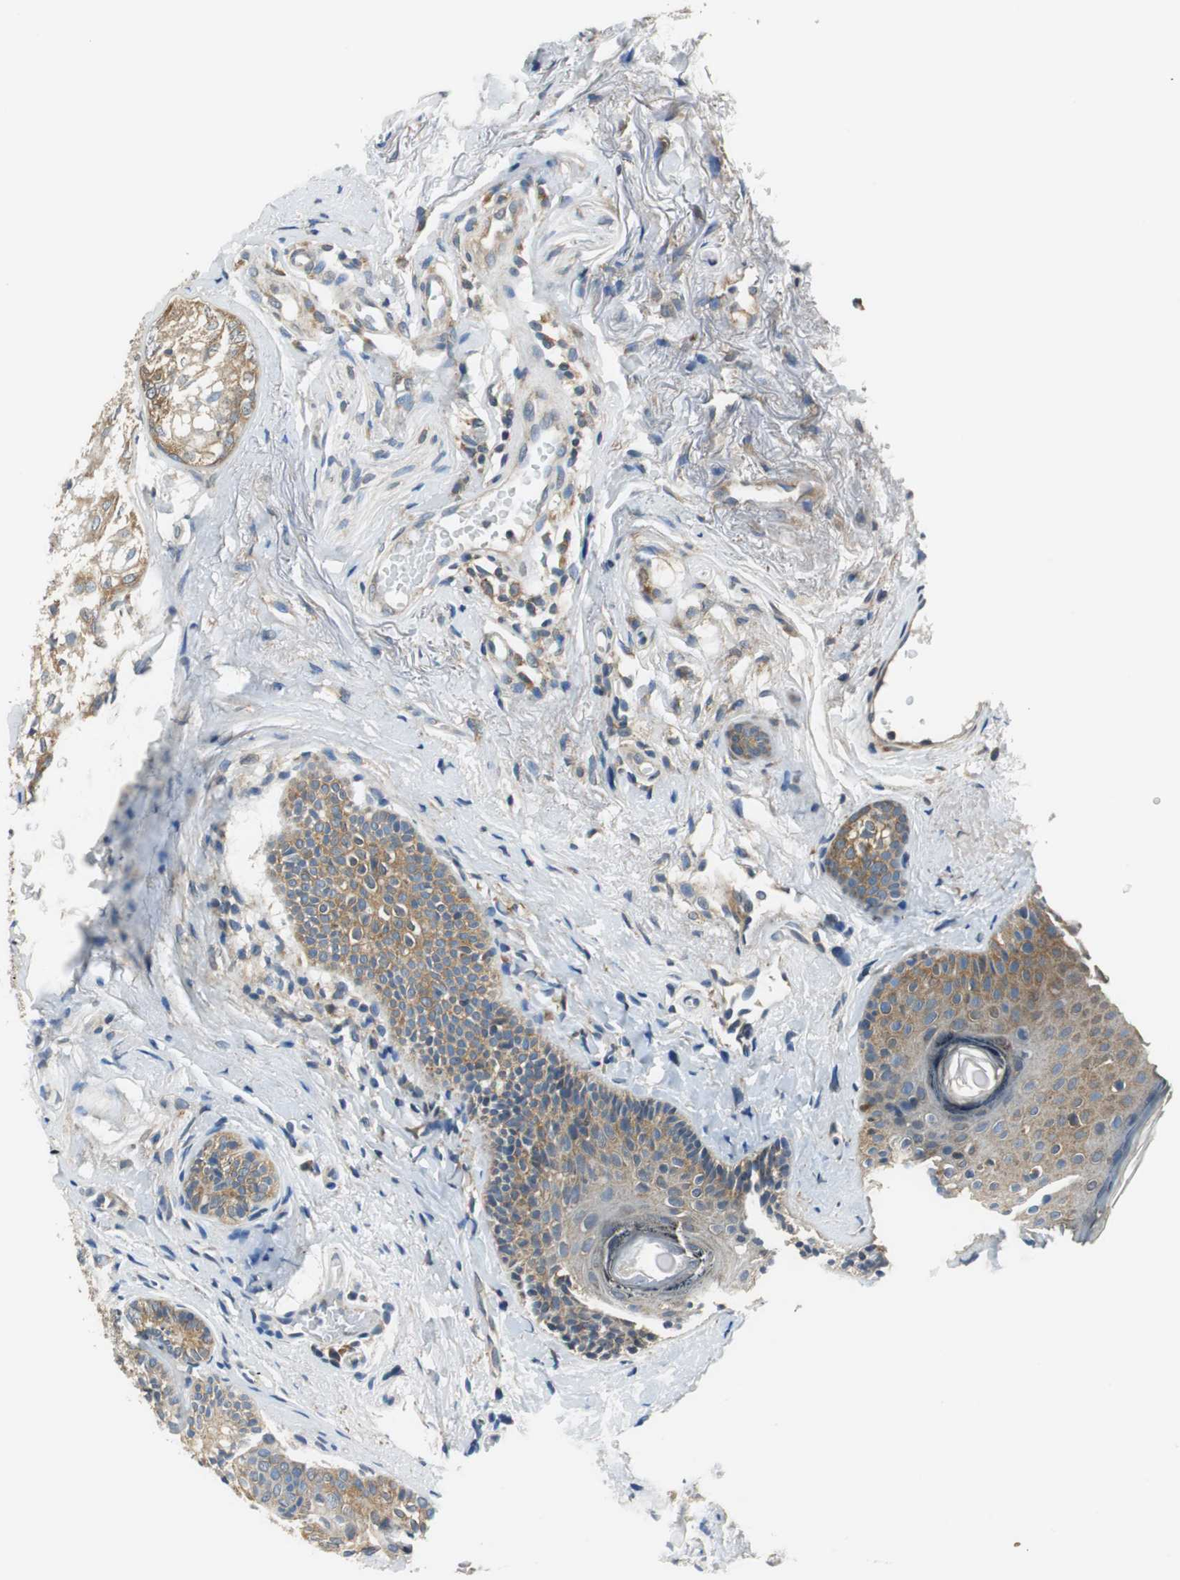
{"staining": {"intensity": "moderate", "quantity": ">75%", "location": "cytoplasmic/membranous"}, "tissue": "skin cancer", "cell_type": "Tumor cells", "image_type": "cancer", "snomed": [{"axis": "morphology", "description": "Normal tissue, NOS"}, {"axis": "morphology", "description": "Basal cell carcinoma"}, {"axis": "topography", "description": "Skin"}], "caption": "Immunohistochemistry (IHC) of human skin cancer (basal cell carcinoma) reveals medium levels of moderate cytoplasmic/membranous staining in approximately >75% of tumor cells. The staining is performed using DAB (3,3'-diaminobenzidine) brown chromogen to label protein expression. The nuclei are counter-stained blue using hematoxylin.", "gene": "CNOT3", "patient": {"sex": "female", "age": 69}}